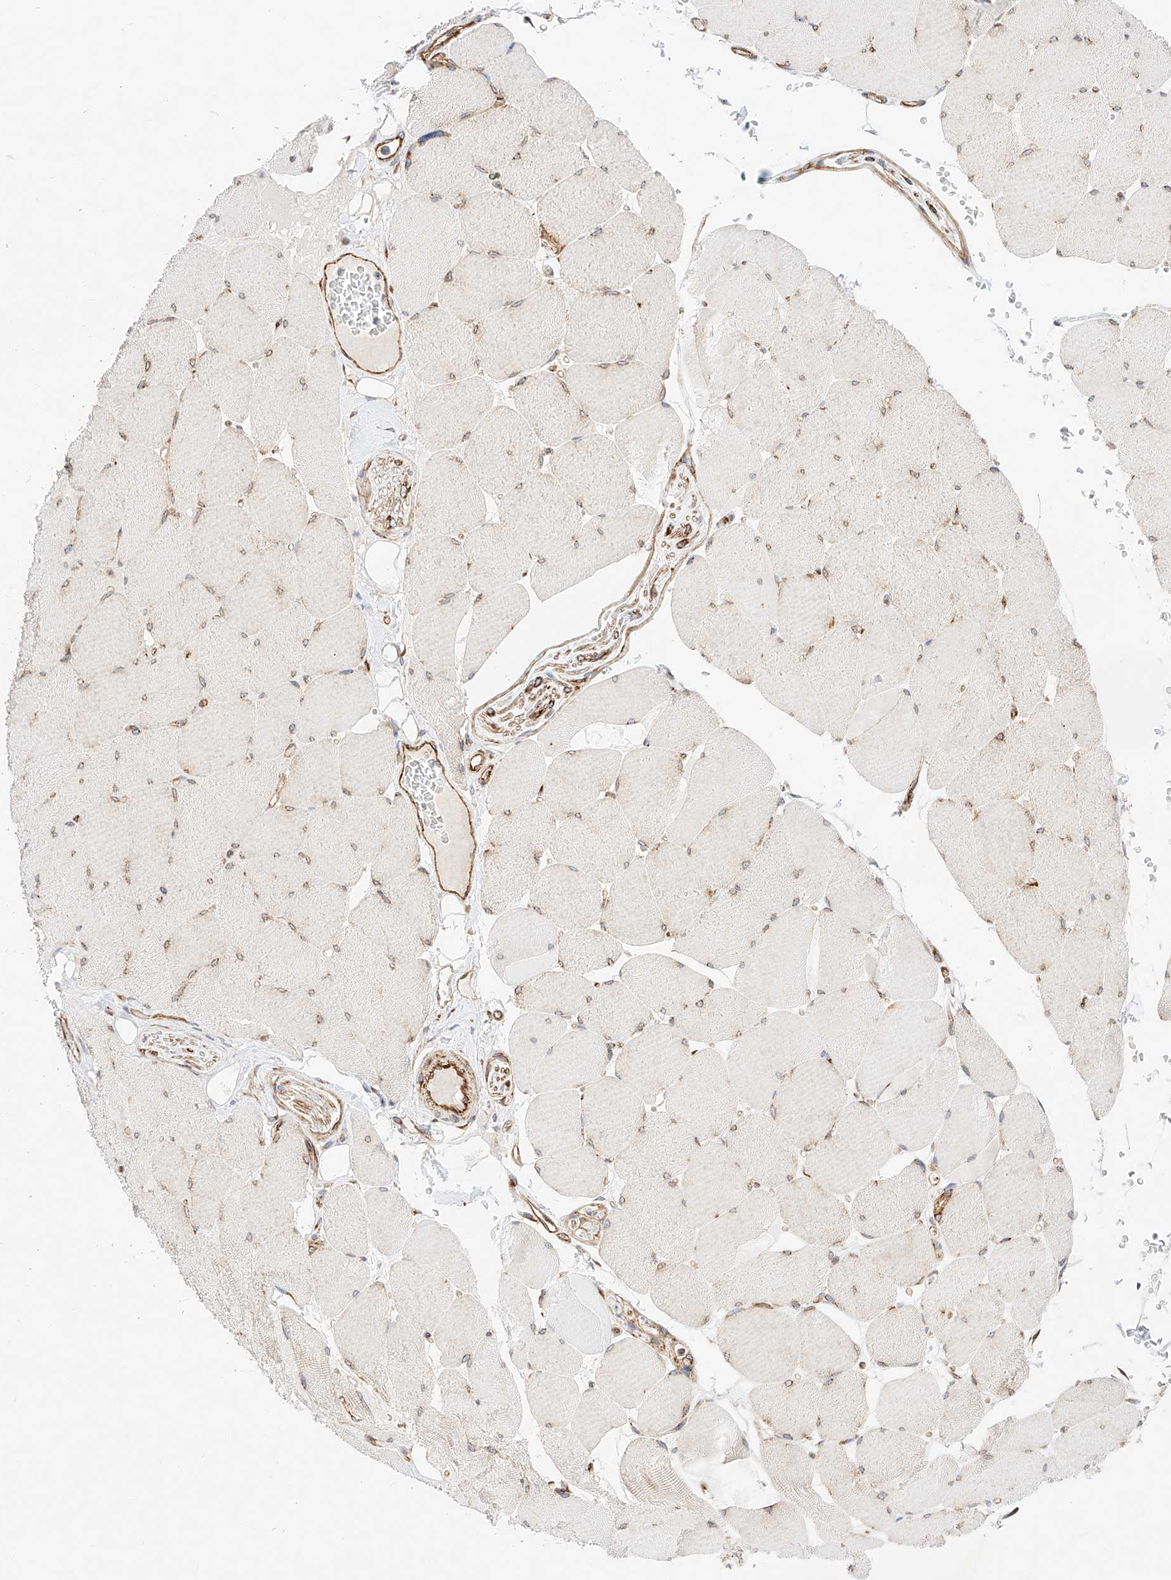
{"staining": {"intensity": "weak", "quantity": "25%-75%", "location": "cytoplasmic/membranous"}, "tissue": "skeletal muscle", "cell_type": "Myocytes", "image_type": "normal", "snomed": [{"axis": "morphology", "description": "Normal tissue, NOS"}, {"axis": "topography", "description": "Skeletal muscle"}, {"axis": "topography", "description": "Head-Neck"}], "caption": "IHC of unremarkable skeletal muscle demonstrates low levels of weak cytoplasmic/membranous staining in about 25%-75% of myocytes.", "gene": "CSGALNACT2", "patient": {"sex": "male", "age": 66}}